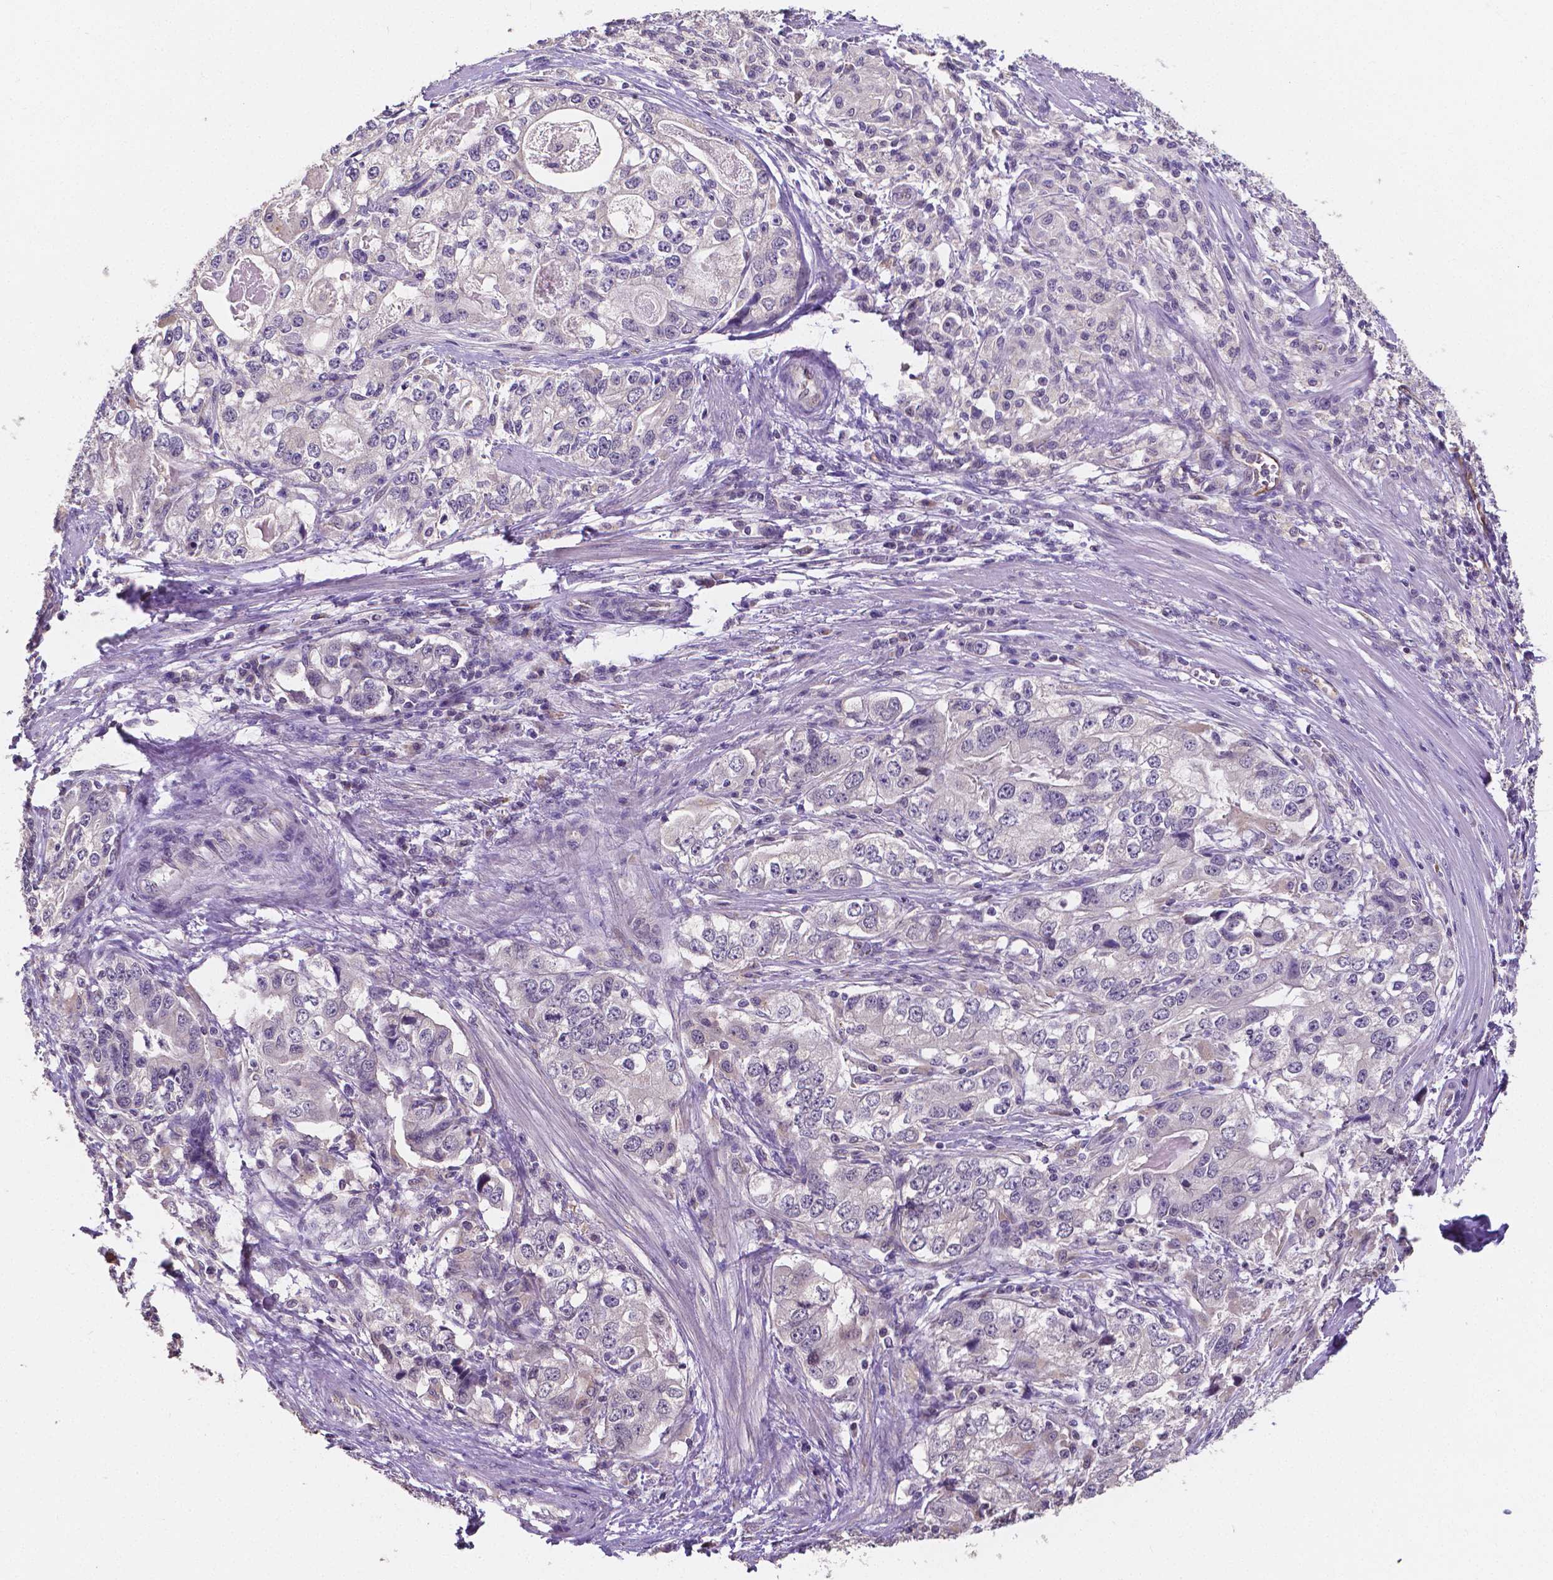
{"staining": {"intensity": "negative", "quantity": "none", "location": "none"}, "tissue": "stomach cancer", "cell_type": "Tumor cells", "image_type": "cancer", "snomed": [{"axis": "morphology", "description": "Adenocarcinoma, NOS"}, {"axis": "topography", "description": "Stomach, lower"}], "caption": "Immunohistochemistry micrograph of neoplastic tissue: adenocarcinoma (stomach) stained with DAB demonstrates no significant protein positivity in tumor cells.", "gene": "ELAVL2", "patient": {"sex": "female", "age": 72}}